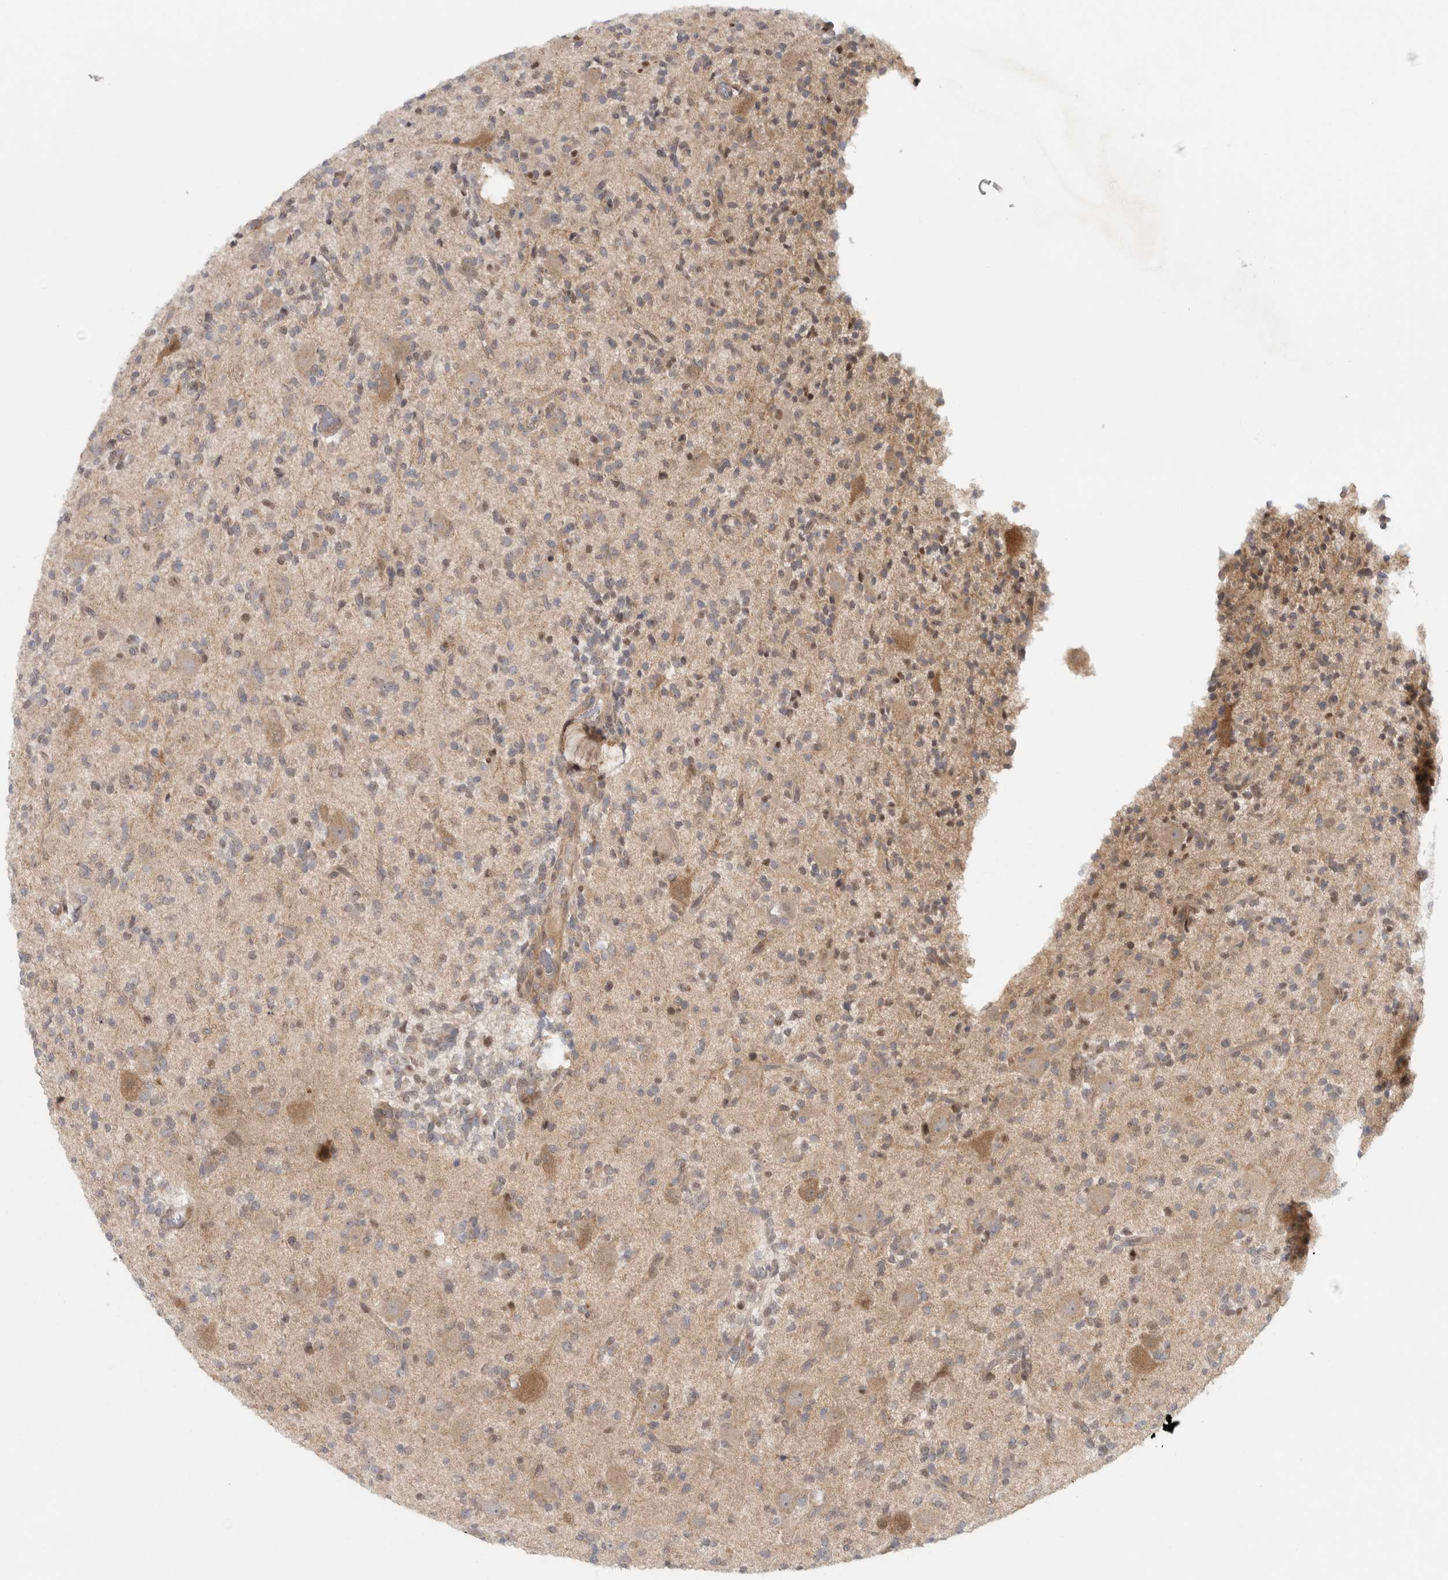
{"staining": {"intensity": "negative", "quantity": "none", "location": "none"}, "tissue": "glioma", "cell_type": "Tumor cells", "image_type": "cancer", "snomed": [{"axis": "morphology", "description": "Glioma, malignant, High grade"}, {"axis": "topography", "description": "Brain"}], "caption": "Micrograph shows no protein staining in tumor cells of malignant glioma (high-grade) tissue.", "gene": "KDM8", "patient": {"sex": "male", "age": 34}}